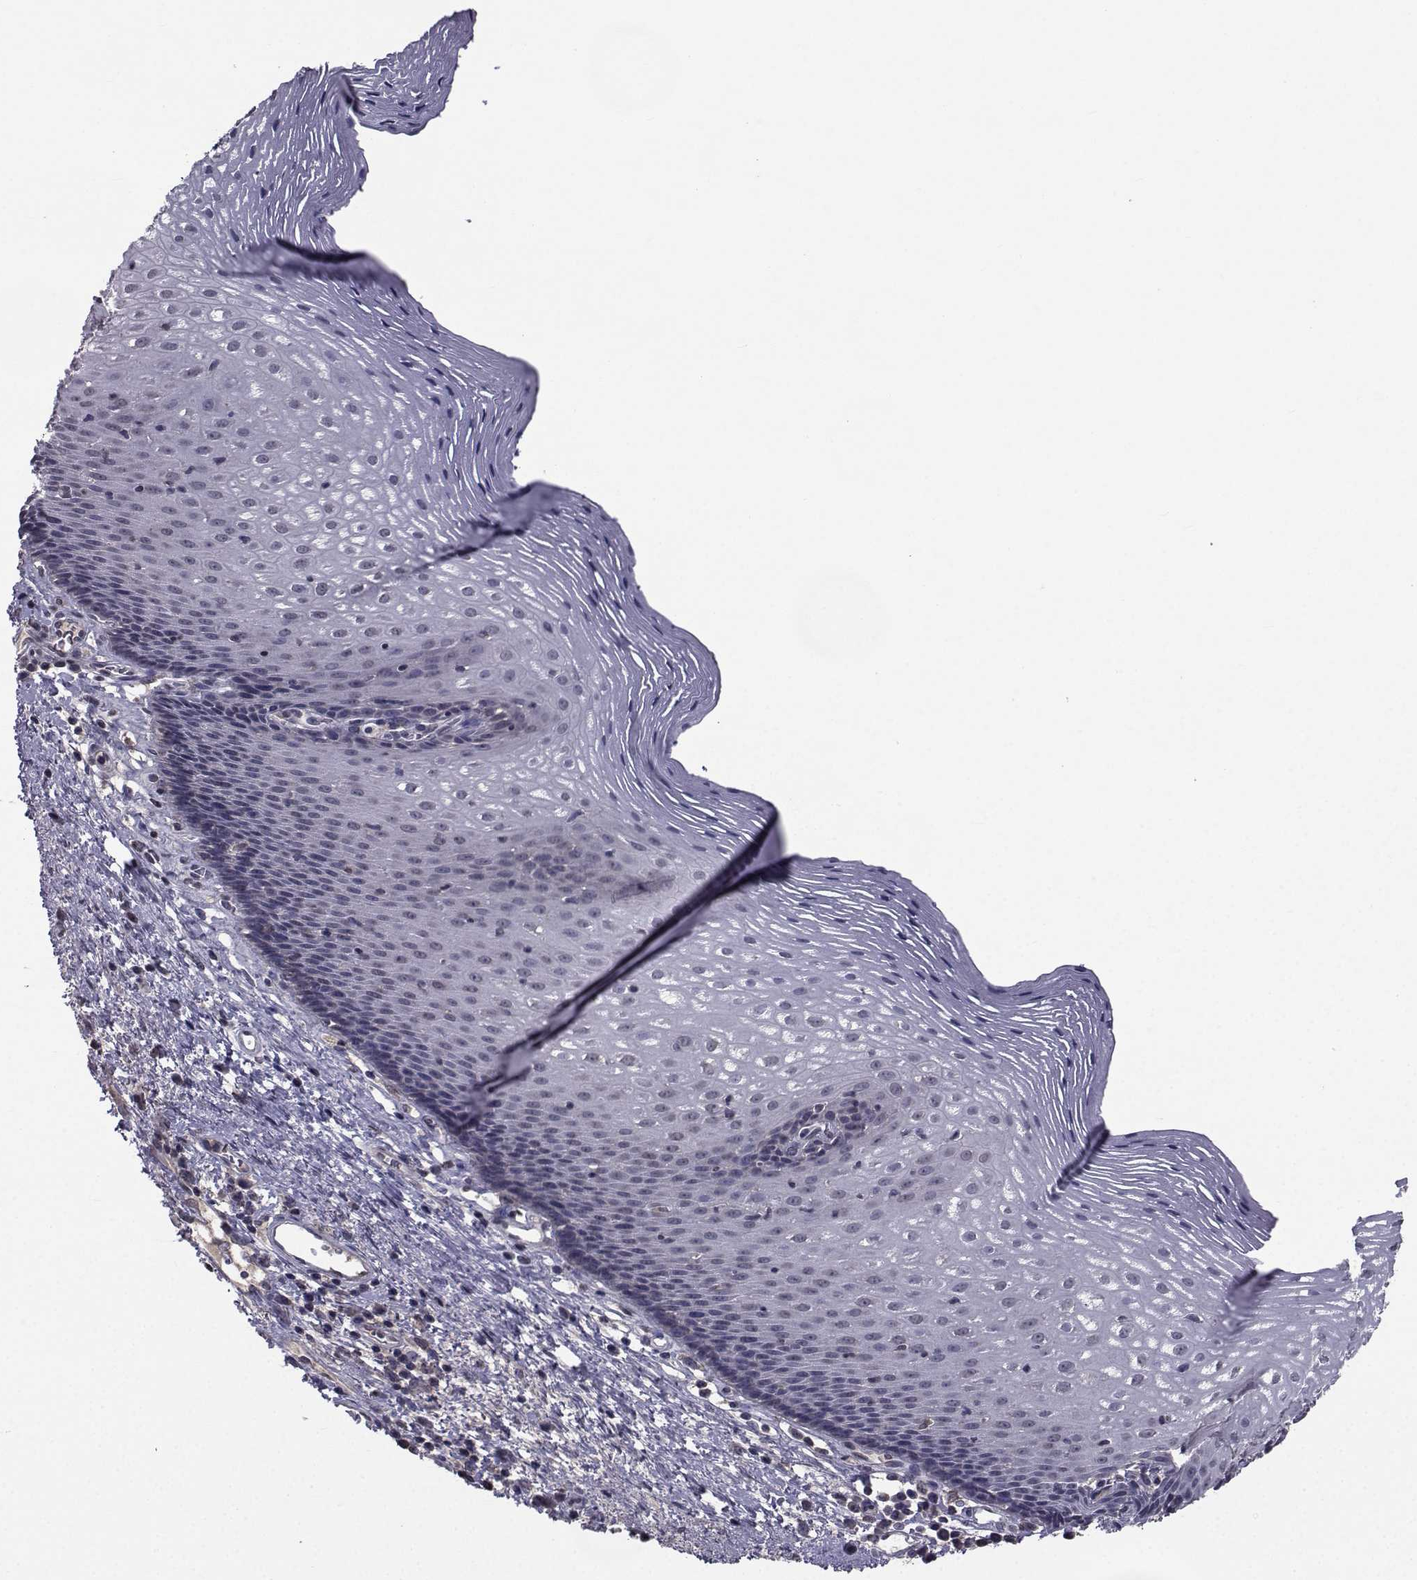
{"staining": {"intensity": "negative", "quantity": "none", "location": "none"}, "tissue": "esophagus", "cell_type": "Squamous epithelial cells", "image_type": "normal", "snomed": [{"axis": "morphology", "description": "Normal tissue, NOS"}, {"axis": "topography", "description": "Esophagus"}], "caption": "The micrograph exhibits no significant staining in squamous epithelial cells of esophagus. (DAB immunohistochemistry with hematoxylin counter stain).", "gene": "CYP2S1", "patient": {"sex": "male", "age": 76}}